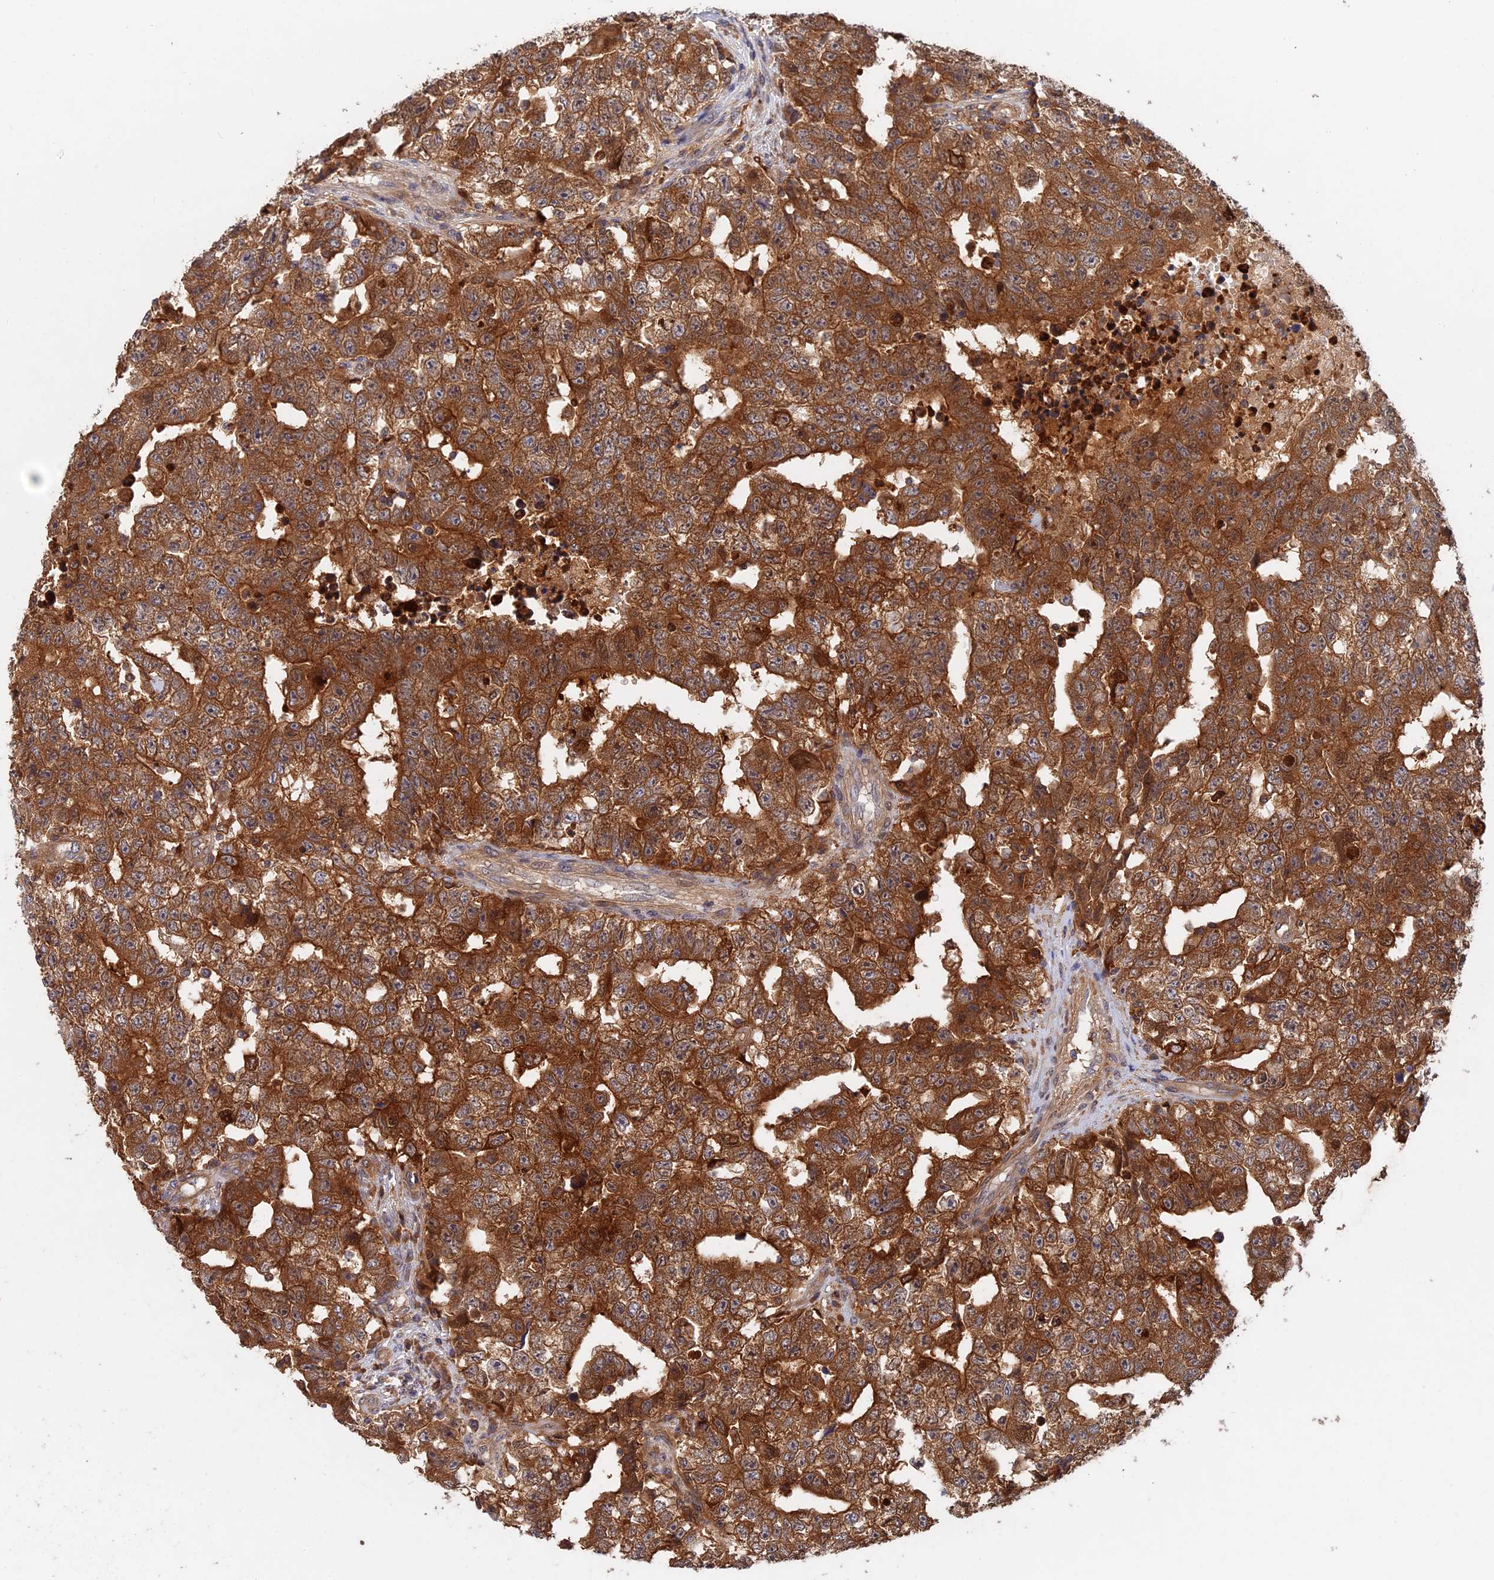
{"staining": {"intensity": "strong", "quantity": ">75%", "location": "cytoplasmic/membranous"}, "tissue": "testis cancer", "cell_type": "Tumor cells", "image_type": "cancer", "snomed": [{"axis": "morphology", "description": "Carcinoma, Embryonal, NOS"}, {"axis": "topography", "description": "Testis"}], "caption": "Strong cytoplasmic/membranous staining for a protein is present in approximately >75% of tumor cells of testis cancer using IHC.", "gene": "BLVRA", "patient": {"sex": "male", "age": 25}}